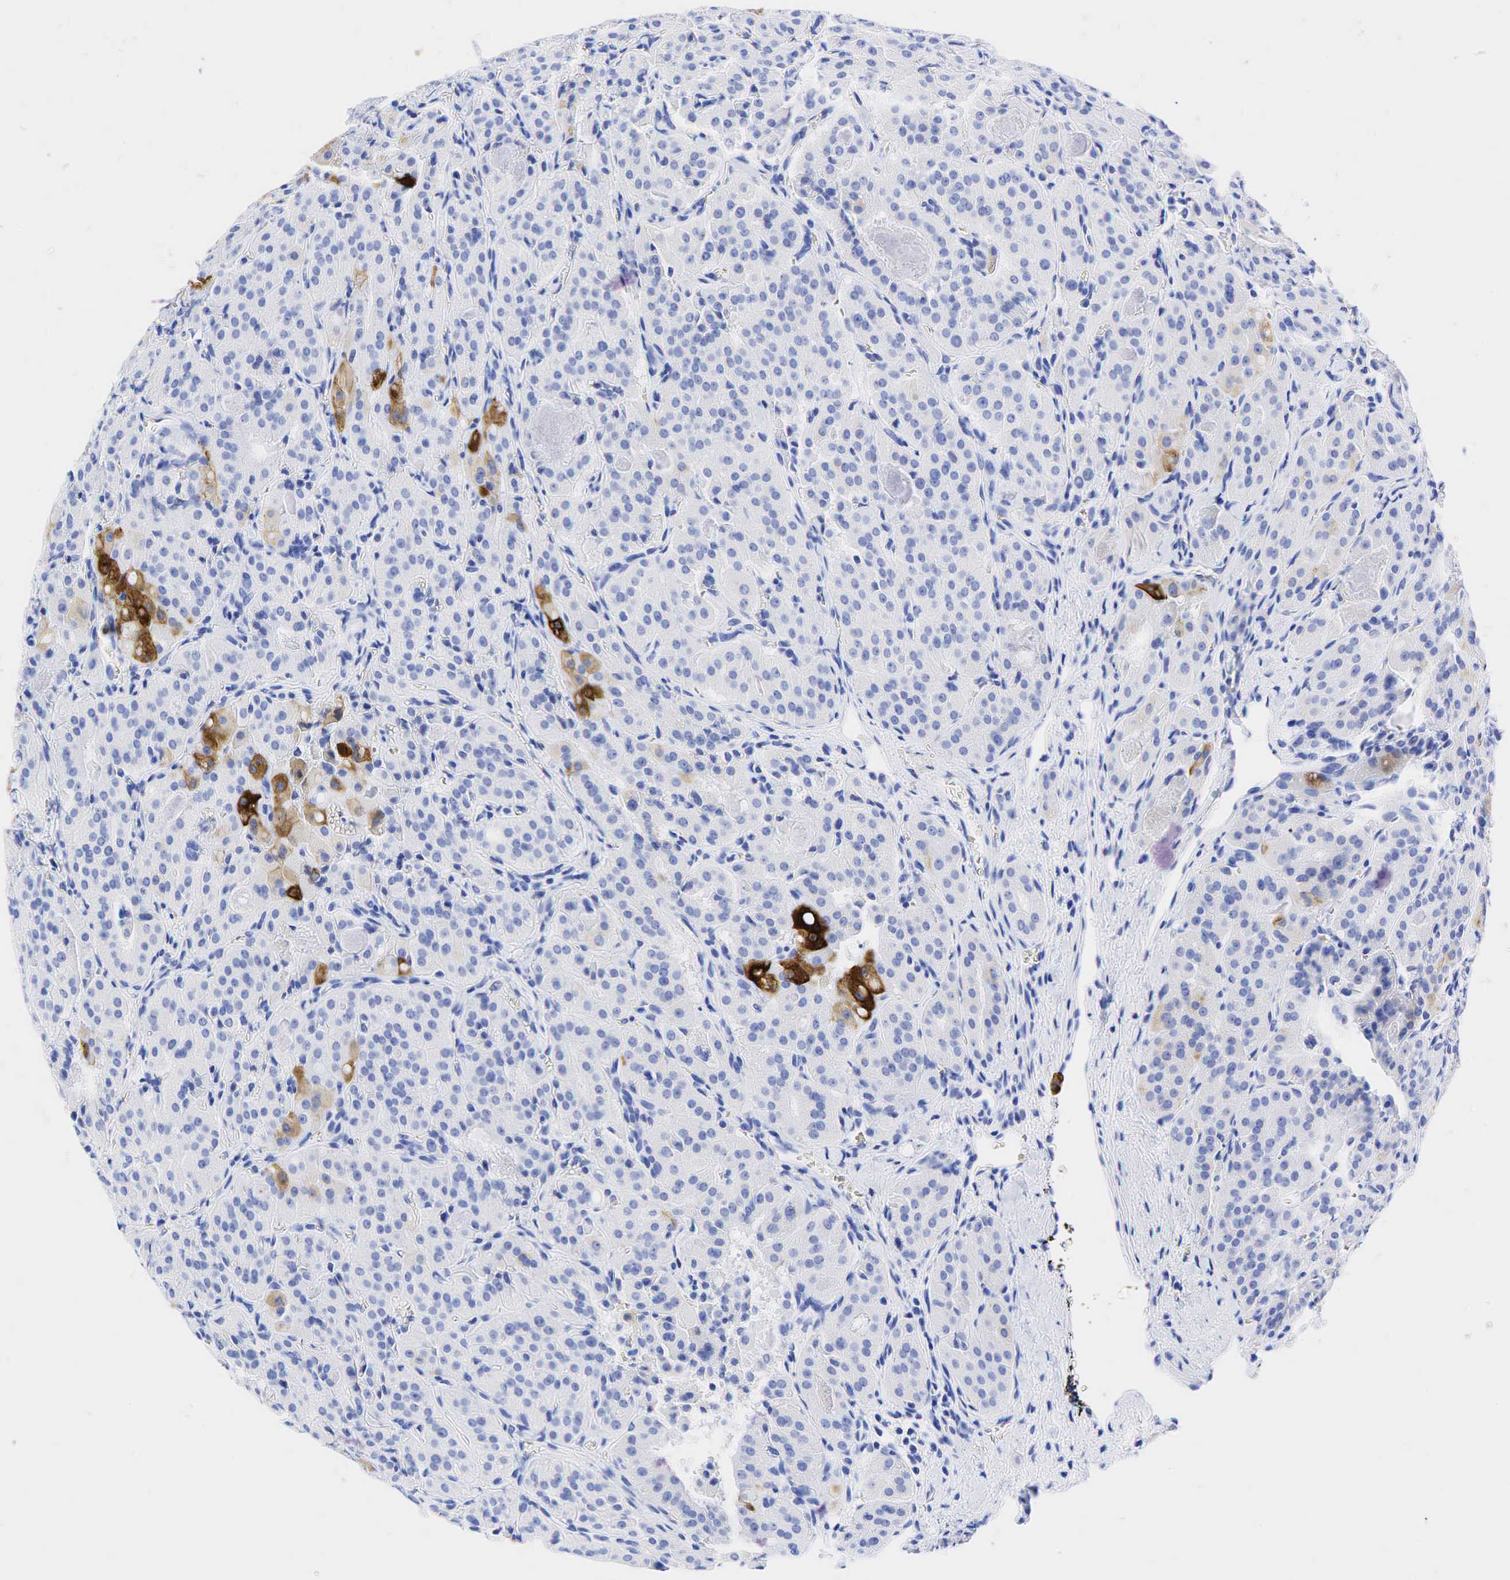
{"staining": {"intensity": "strong", "quantity": "<25%", "location": "cytoplasmic/membranous"}, "tissue": "thyroid cancer", "cell_type": "Tumor cells", "image_type": "cancer", "snomed": [{"axis": "morphology", "description": "Carcinoma, NOS"}, {"axis": "topography", "description": "Thyroid gland"}], "caption": "The immunohistochemical stain highlights strong cytoplasmic/membranous staining in tumor cells of carcinoma (thyroid) tissue.", "gene": "KRT19", "patient": {"sex": "male", "age": 76}}